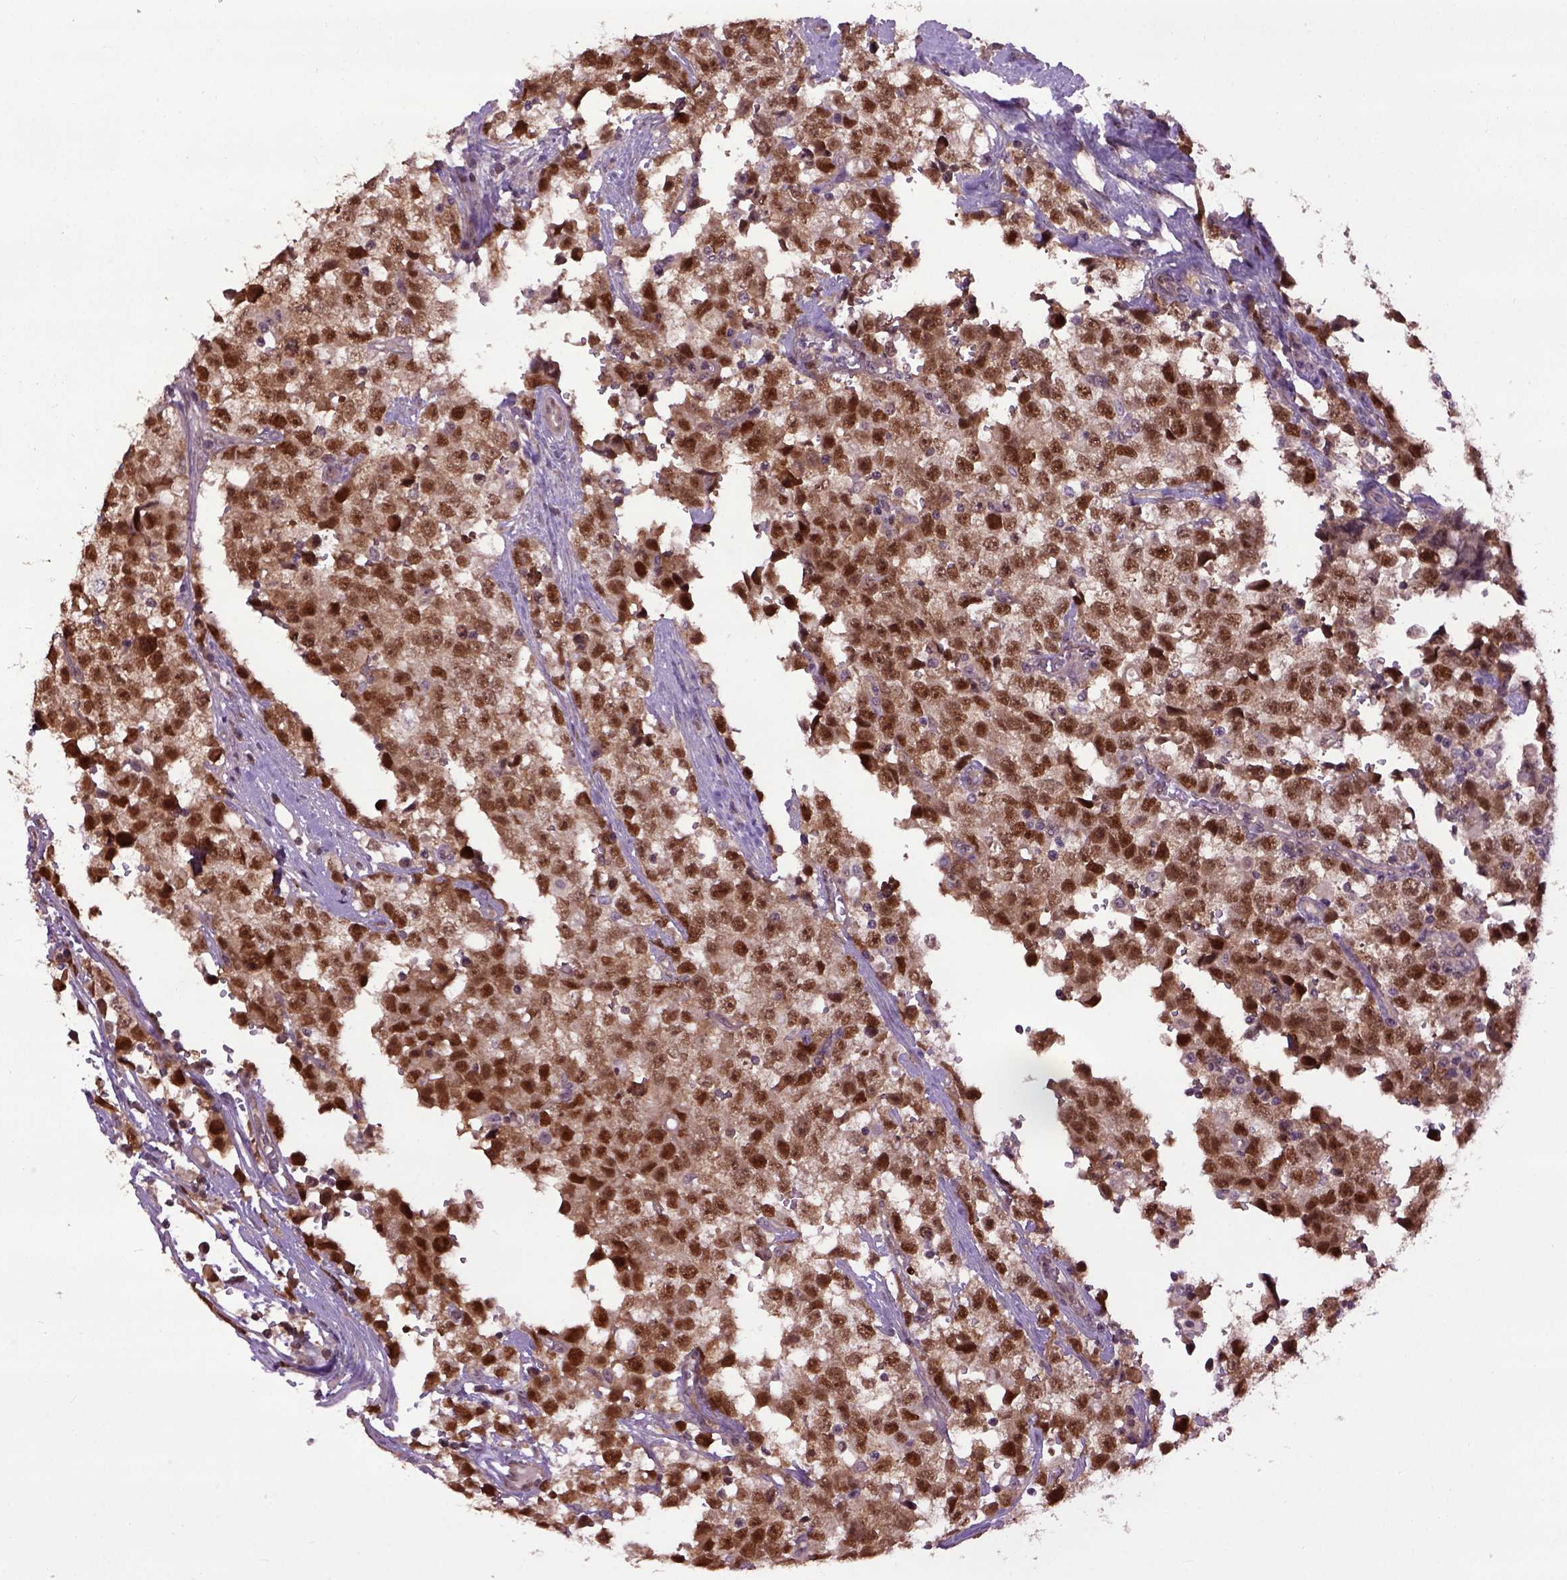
{"staining": {"intensity": "strong", "quantity": ">75%", "location": "cytoplasmic/membranous,nuclear"}, "tissue": "testis cancer", "cell_type": "Tumor cells", "image_type": "cancer", "snomed": [{"axis": "morphology", "description": "Seminoma, NOS"}, {"axis": "topography", "description": "Testis"}], "caption": "Tumor cells display high levels of strong cytoplasmic/membranous and nuclear staining in approximately >75% of cells in human testis cancer (seminoma).", "gene": "WDR48", "patient": {"sex": "male", "age": 34}}